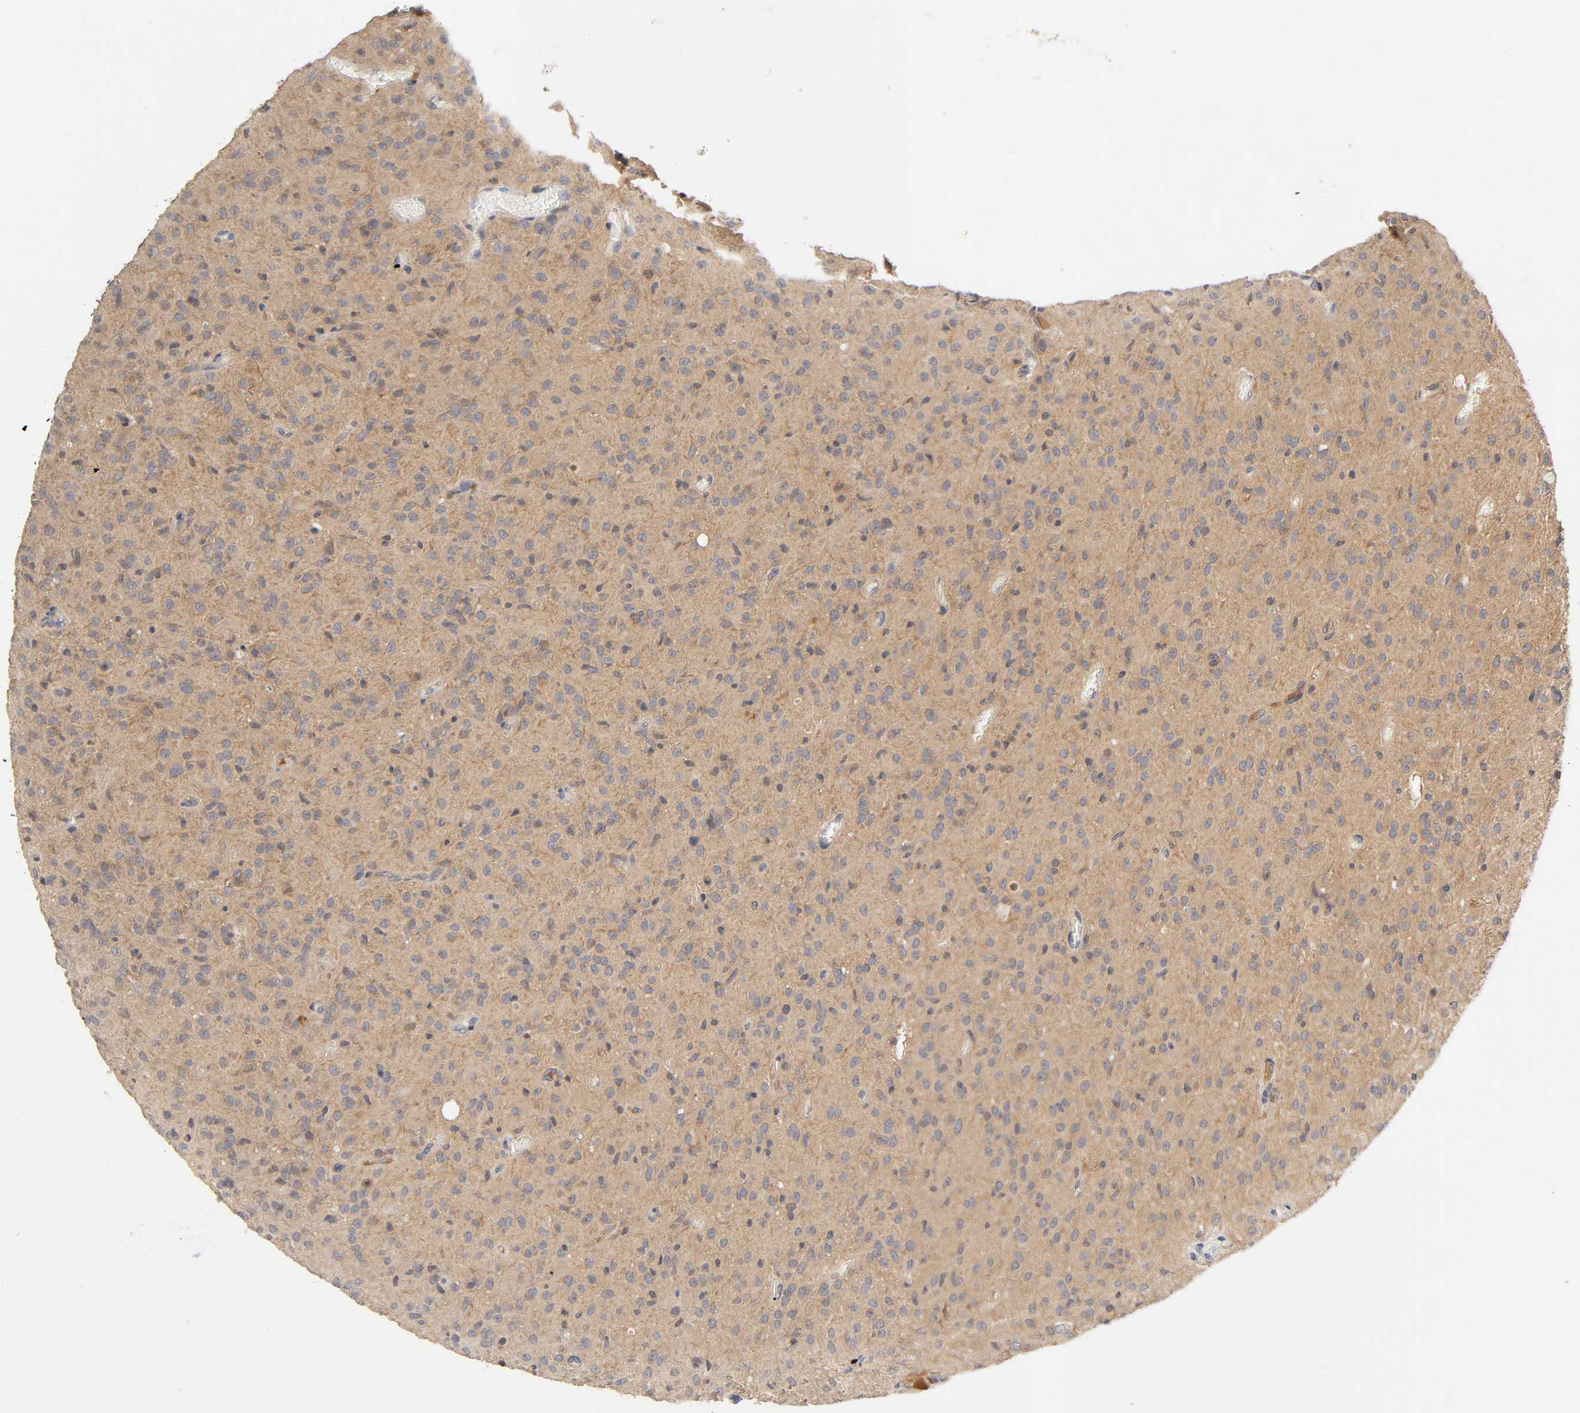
{"staining": {"intensity": "moderate", "quantity": ">75%", "location": "cytoplasmic/membranous"}, "tissue": "glioma", "cell_type": "Tumor cells", "image_type": "cancer", "snomed": [{"axis": "morphology", "description": "Glioma, malignant, High grade"}, {"axis": "topography", "description": "Brain"}], "caption": "IHC photomicrograph of glioma stained for a protein (brown), which exhibits medium levels of moderate cytoplasmic/membranous positivity in approximately >75% of tumor cells.", "gene": "CPB2", "patient": {"sex": "female", "age": 59}}